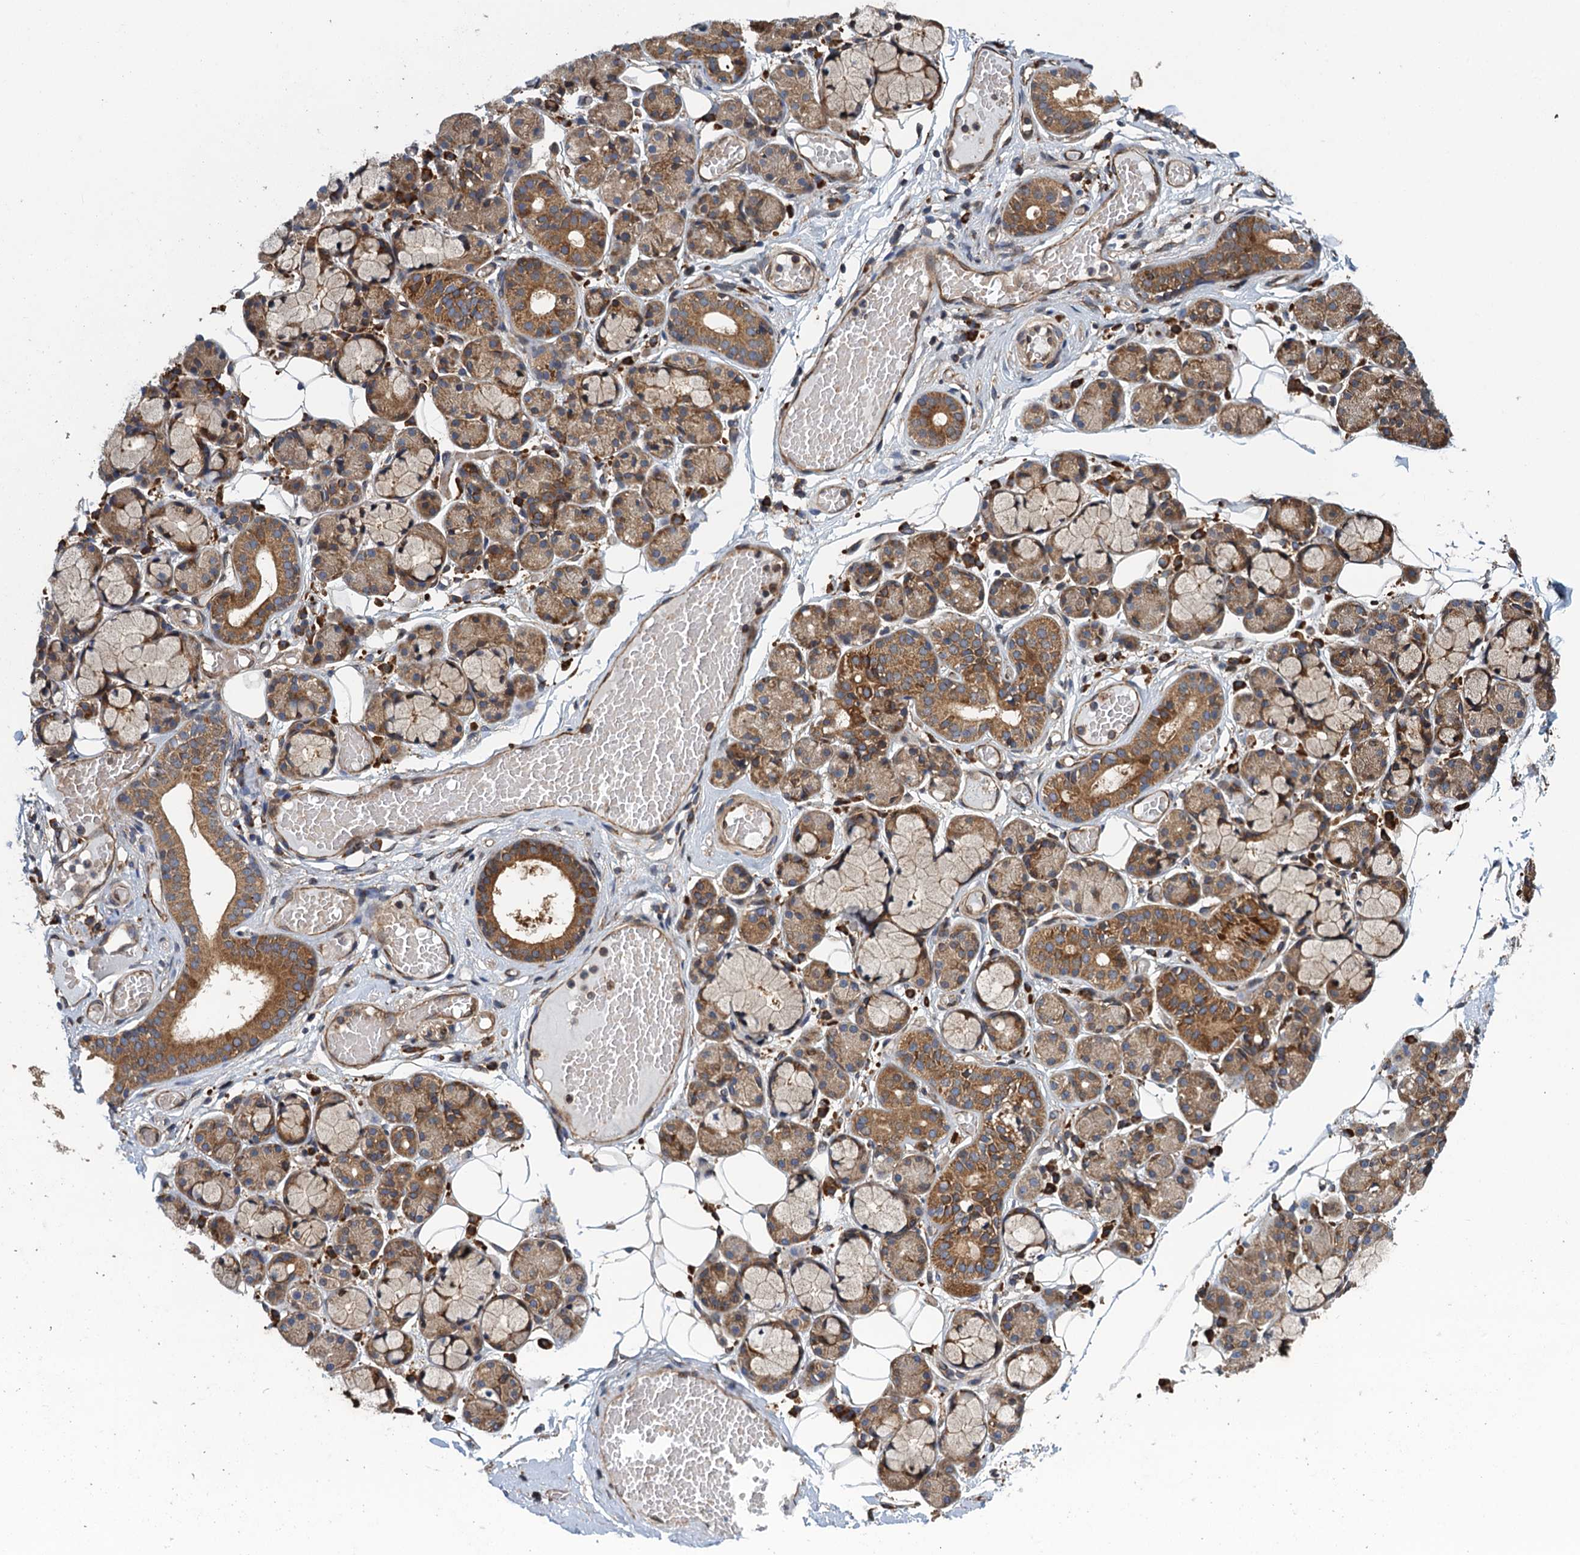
{"staining": {"intensity": "moderate", "quantity": "25%-75%", "location": "cytoplasmic/membranous"}, "tissue": "salivary gland", "cell_type": "Glandular cells", "image_type": "normal", "snomed": [{"axis": "morphology", "description": "Normal tissue, NOS"}, {"axis": "topography", "description": "Salivary gland"}], "caption": "The photomicrograph shows immunohistochemical staining of benign salivary gland. There is moderate cytoplasmic/membranous staining is identified in approximately 25%-75% of glandular cells.", "gene": "MDM1", "patient": {"sex": "male", "age": 63}}